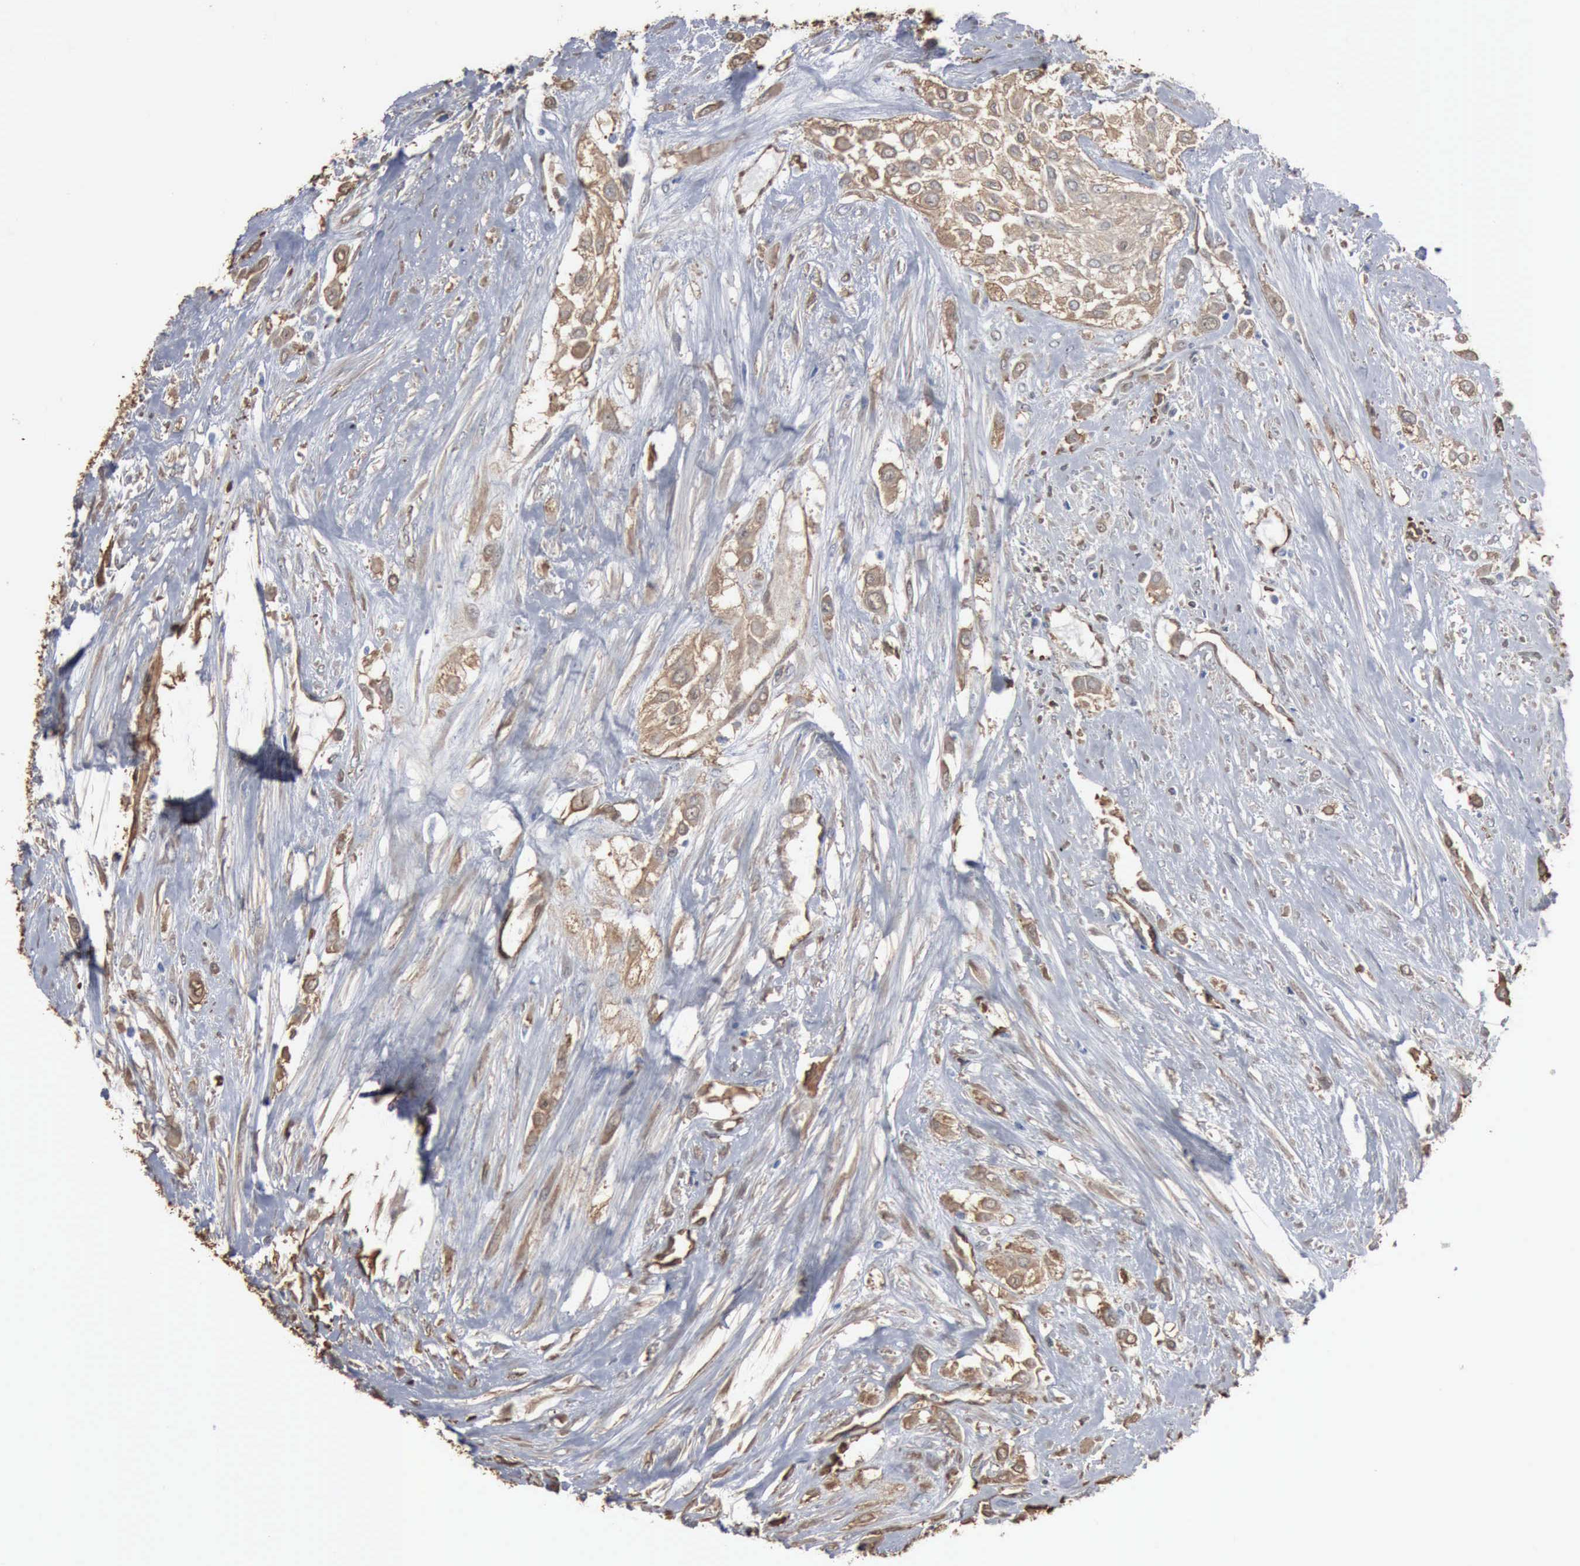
{"staining": {"intensity": "moderate", "quantity": ">75%", "location": "cytoplasmic/membranous"}, "tissue": "urothelial cancer", "cell_type": "Tumor cells", "image_type": "cancer", "snomed": [{"axis": "morphology", "description": "Urothelial carcinoma, High grade"}, {"axis": "topography", "description": "Urinary bladder"}], "caption": "There is medium levels of moderate cytoplasmic/membranous expression in tumor cells of urothelial cancer, as demonstrated by immunohistochemical staining (brown color).", "gene": "FSCN1", "patient": {"sex": "male", "age": 57}}